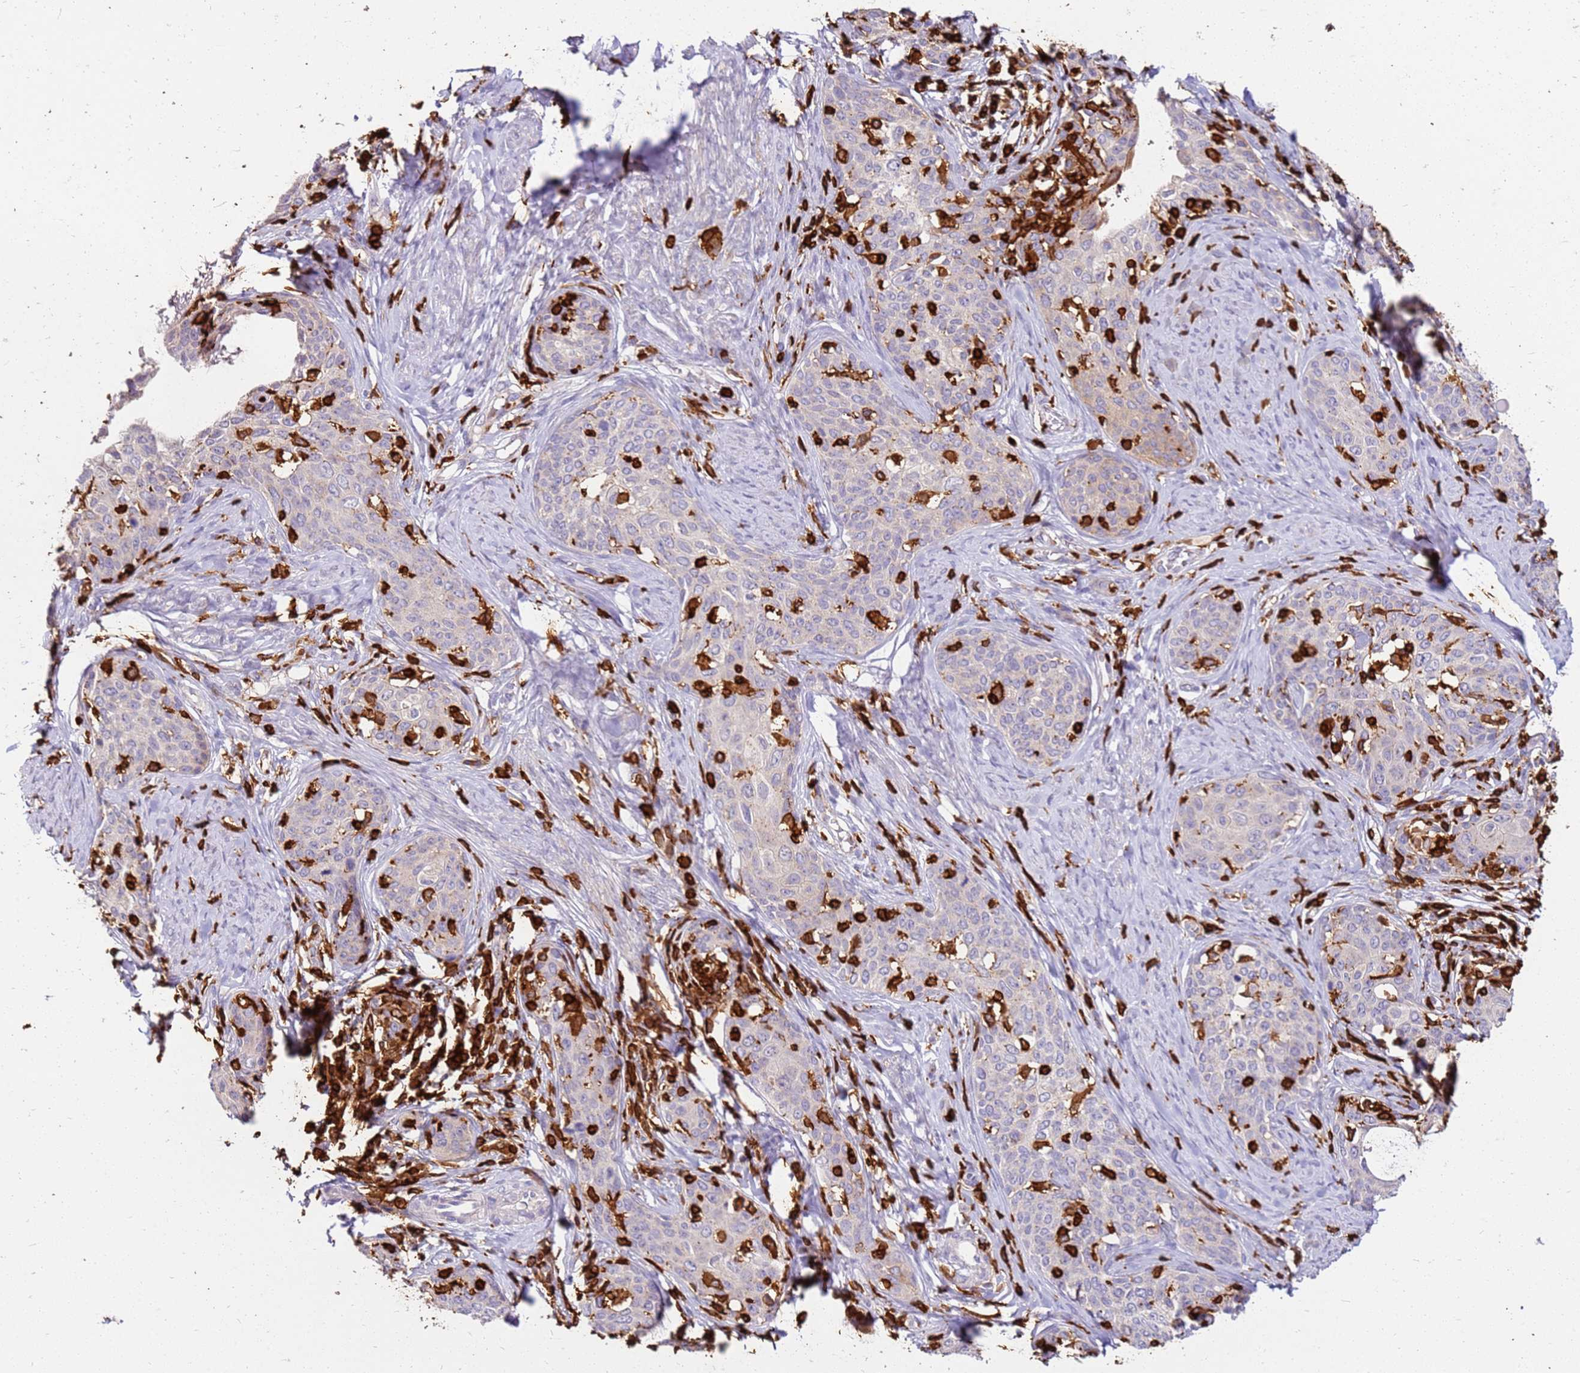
{"staining": {"intensity": "negative", "quantity": "none", "location": "none"}, "tissue": "cervical cancer", "cell_type": "Tumor cells", "image_type": "cancer", "snomed": [{"axis": "morphology", "description": "Squamous cell carcinoma, NOS"}, {"axis": "morphology", "description": "Adenocarcinoma, NOS"}, {"axis": "topography", "description": "Cervix"}], "caption": "A photomicrograph of human cervical cancer (squamous cell carcinoma) is negative for staining in tumor cells. The staining is performed using DAB brown chromogen with nuclei counter-stained in using hematoxylin.", "gene": "CORO1A", "patient": {"sex": "female", "age": 52}}